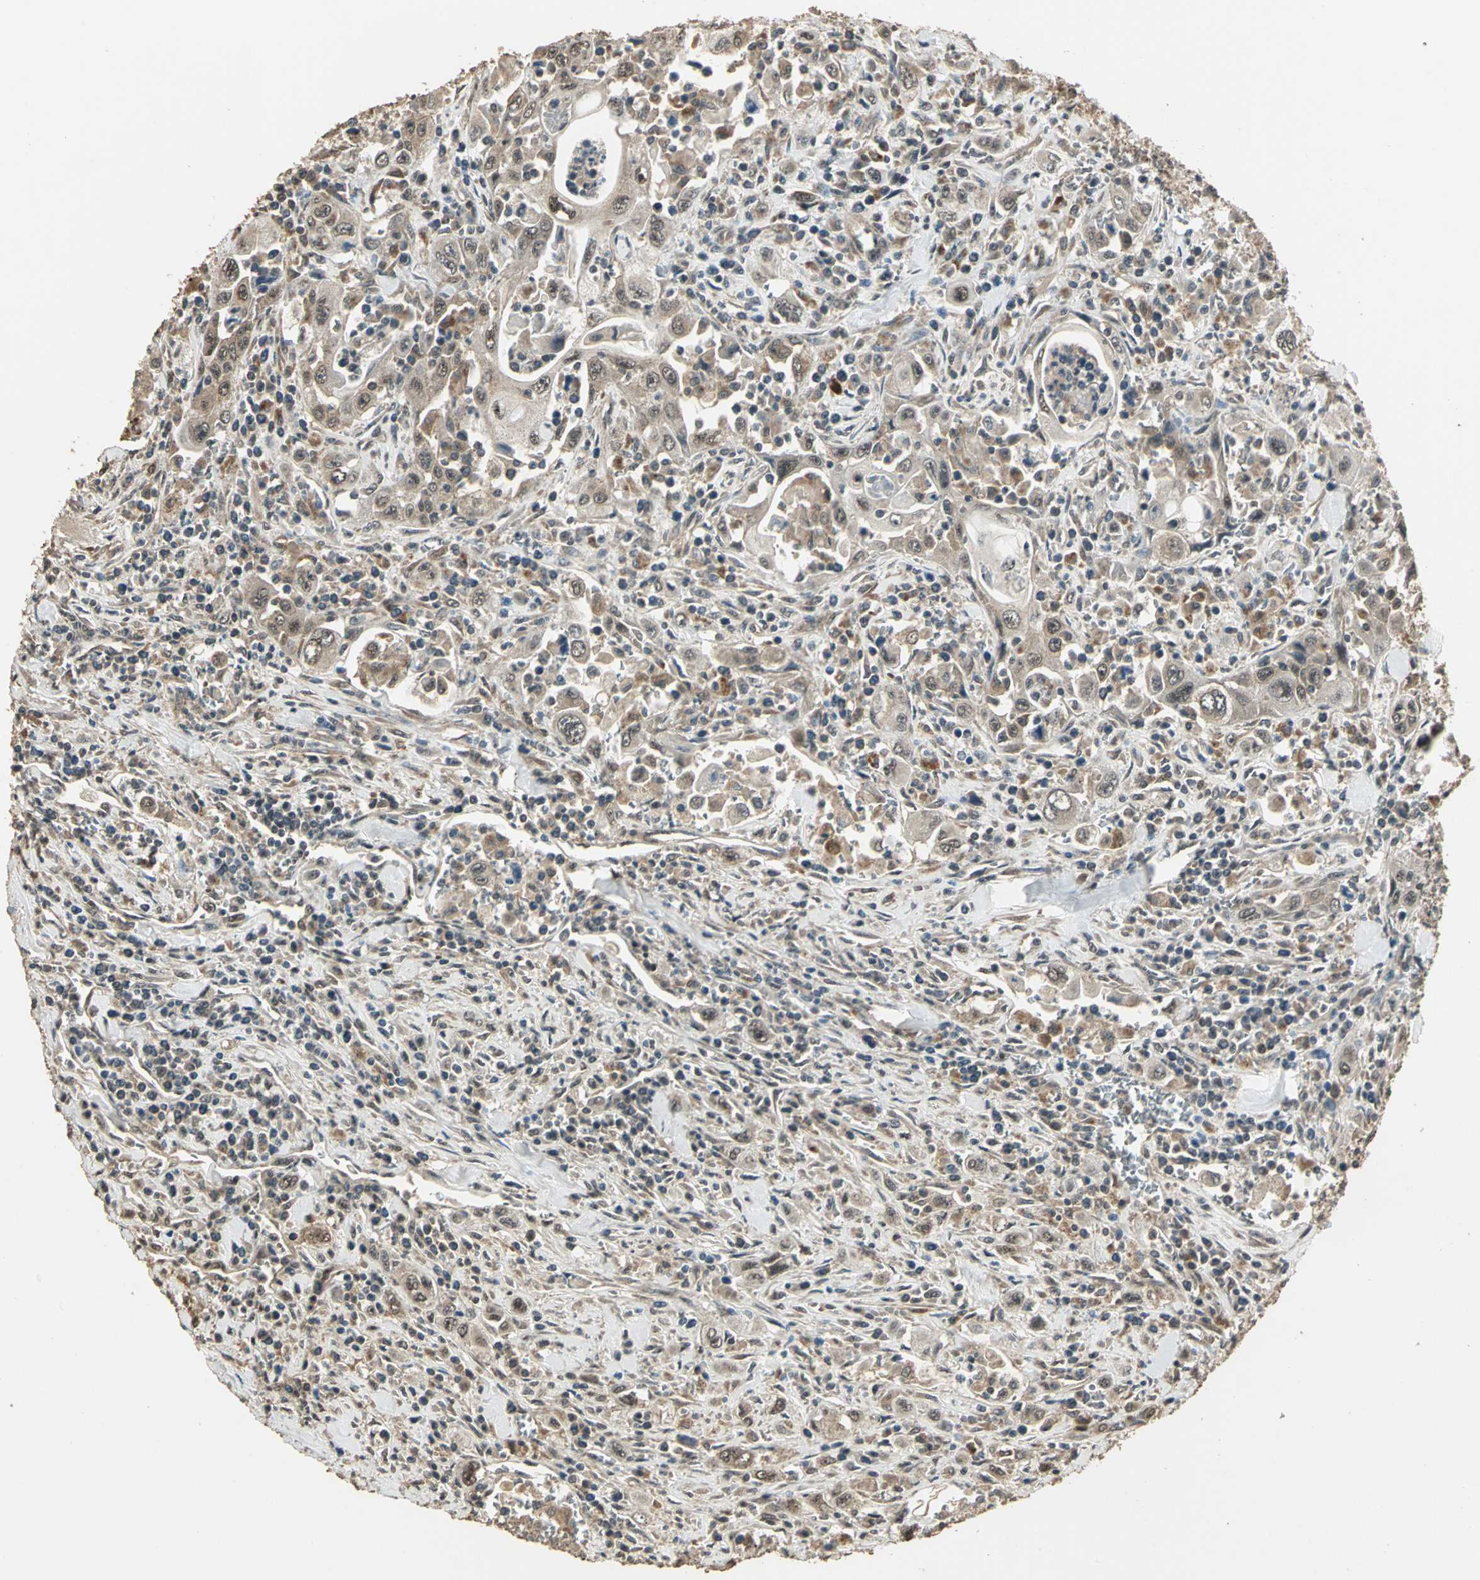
{"staining": {"intensity": "weak", "quantity": "25%-75%", "location": "cytoplasmic/membranous"}, "tissue": "pancreatic cancer", "cell_type": "Tumor cells", "image_type": "cancer", "snomed": [{"axis": "morphology", "description": "Adenocarcinoma, NOS"}, {"axis": "topography", "description": "Pancreas"}], "caption": "A brown stain shows weak cytoplasmic/membranous staining of a protein in human pancreatic cancer (adenocarcinoma) tumor cells.", "gene": "UCHL5", "patient": {"sex": "male", "age": 70}}